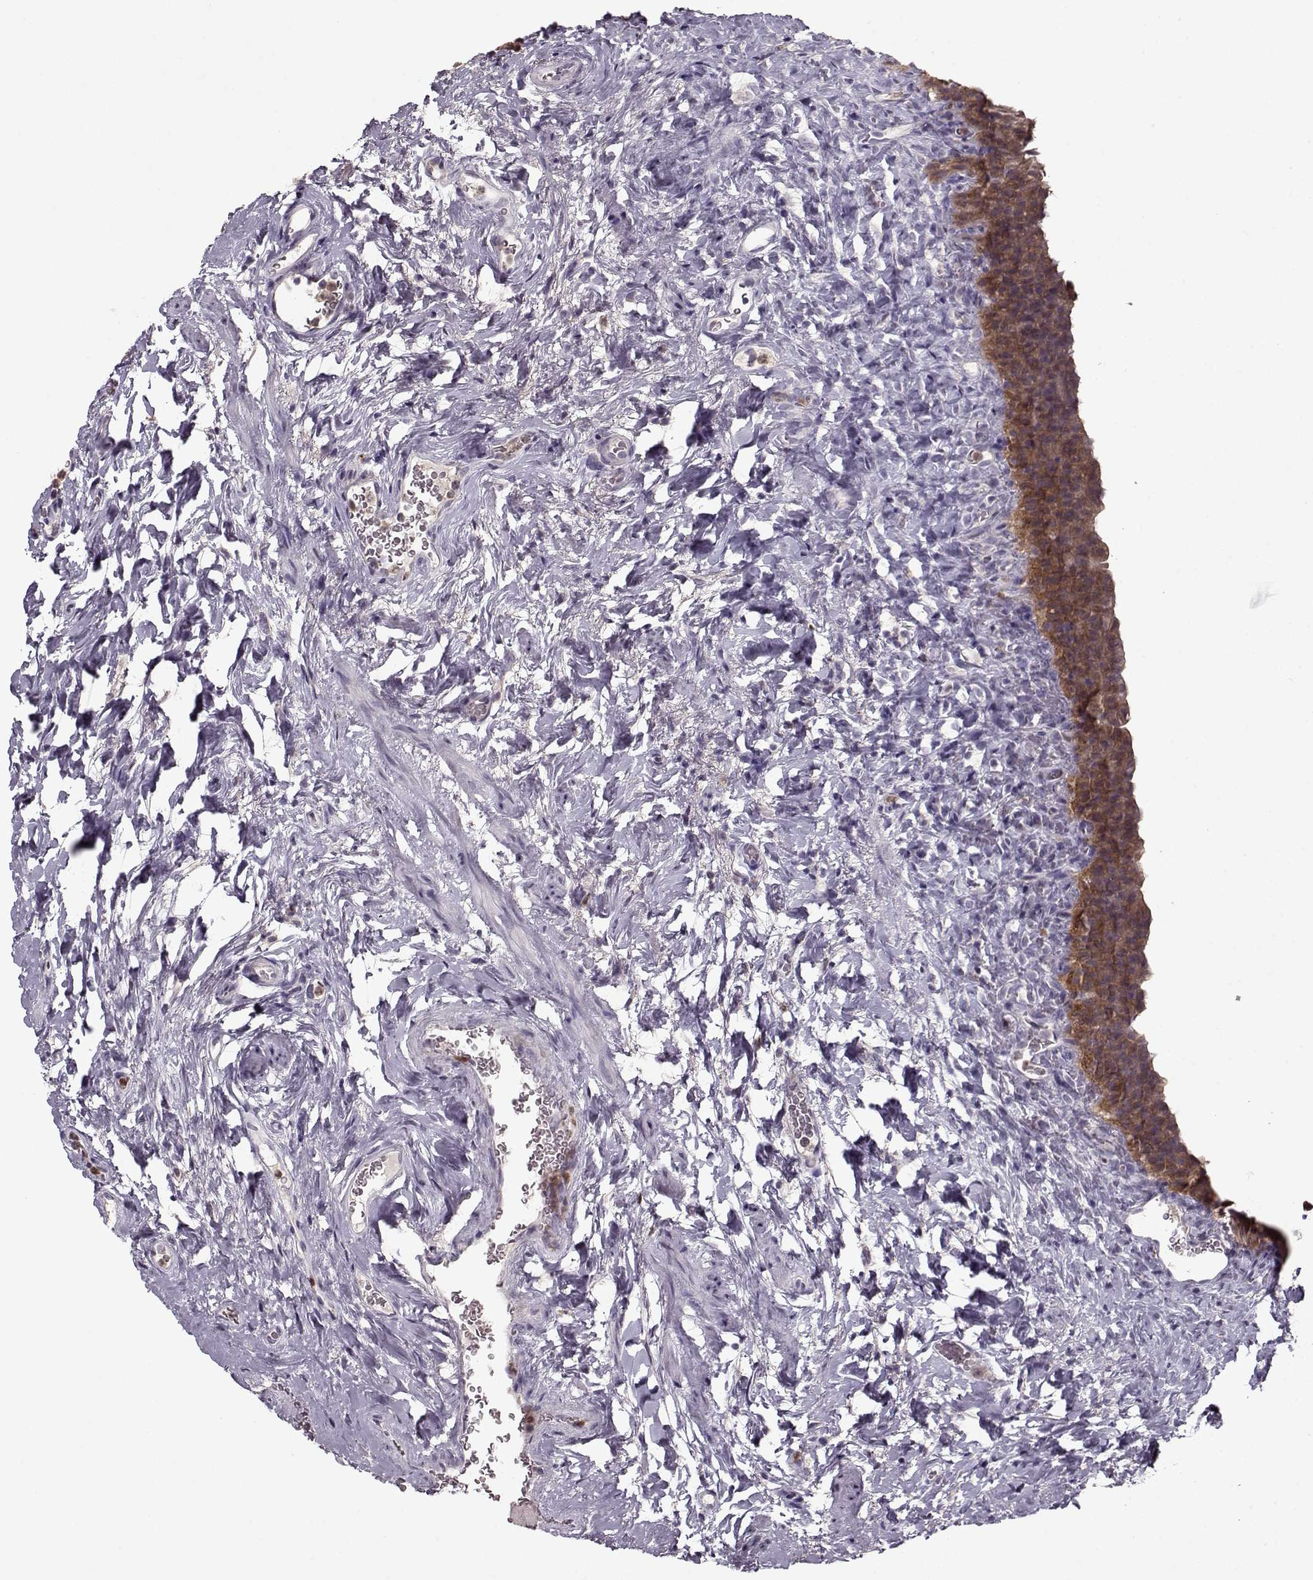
{"staining": {"intensity": "moderate", "quantity": ">75%", "location": "cytoplasmic/membranous"}, "tissue": "urinary bladder", "cell_type": "Urothelial cells", "image_type": "normal", "snomed": [{"axis": "morphology", "description": "Normal tissue, NOS"}, {"axis": "topography", "description": "Urinary bladder"}], "caption": "A histopathology image of urinary bladder stained for a protein demonstrates moderate cytoplasmic/membranous brown staining in urothelial cells.", "gene": "ACOT11", "patient": {"sex": "male", "age": 76}}